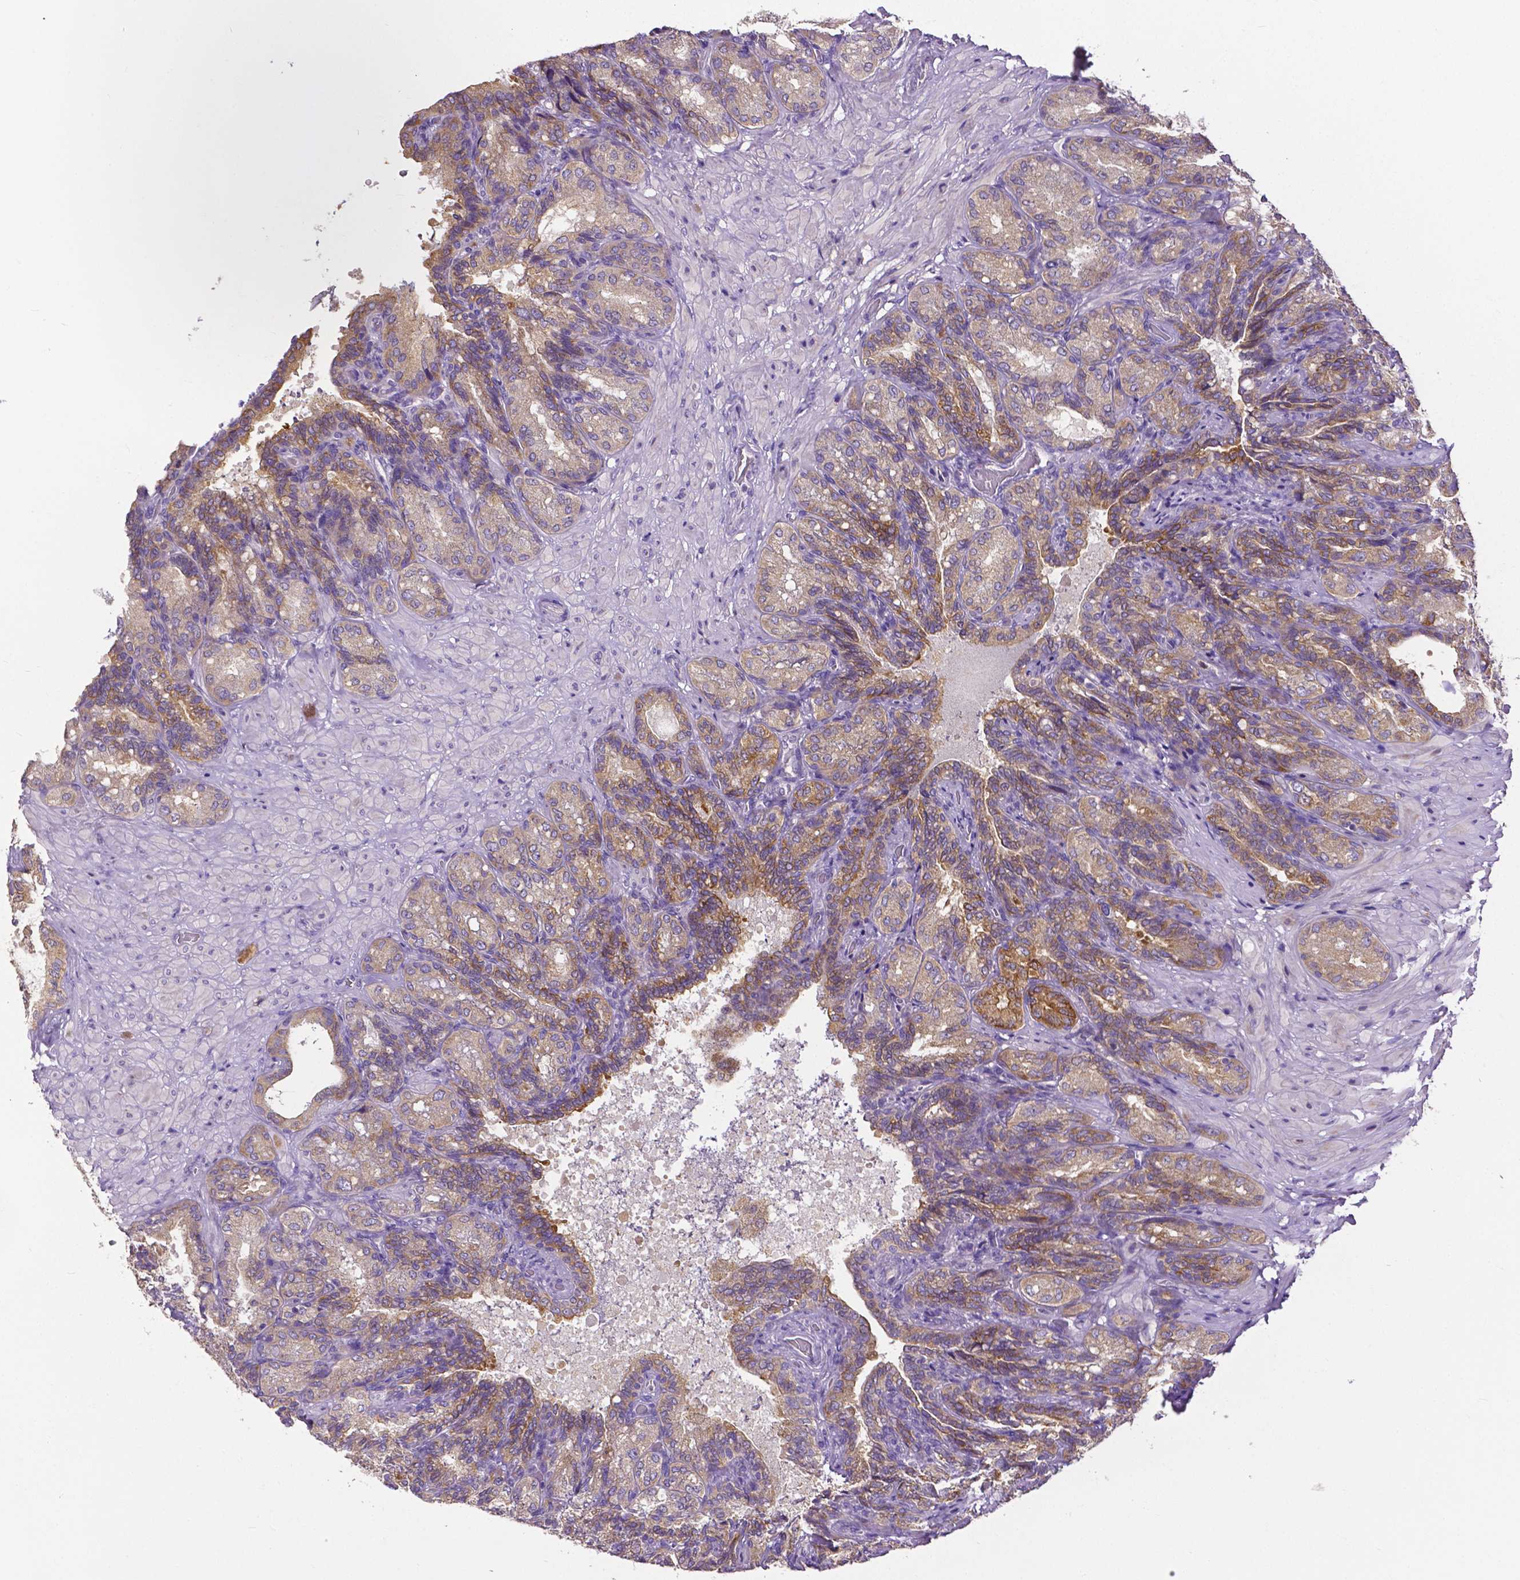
{"staining": {"intensity": "moderate", "quantity": "25%-75%", "location": "cytoplasmic/membranous"}, "tissue": "seminal vesicle", "cell_type": "Glandular cells", "image_type": "normal", "snomed": [{"axis": "morphology", "description": "Normal tissue, NOS"}, {"axis": "topography", "description": "Seminal veicle"}], "caption": "Protein staining by immunohistochemistry demonstrates moderate cytoplasmic/membranous expression in about 25%-75% of glandular cells in normal seminal vesicle.", "gene": "DICER1", "patient": {"sex": "male", "age": 68}}